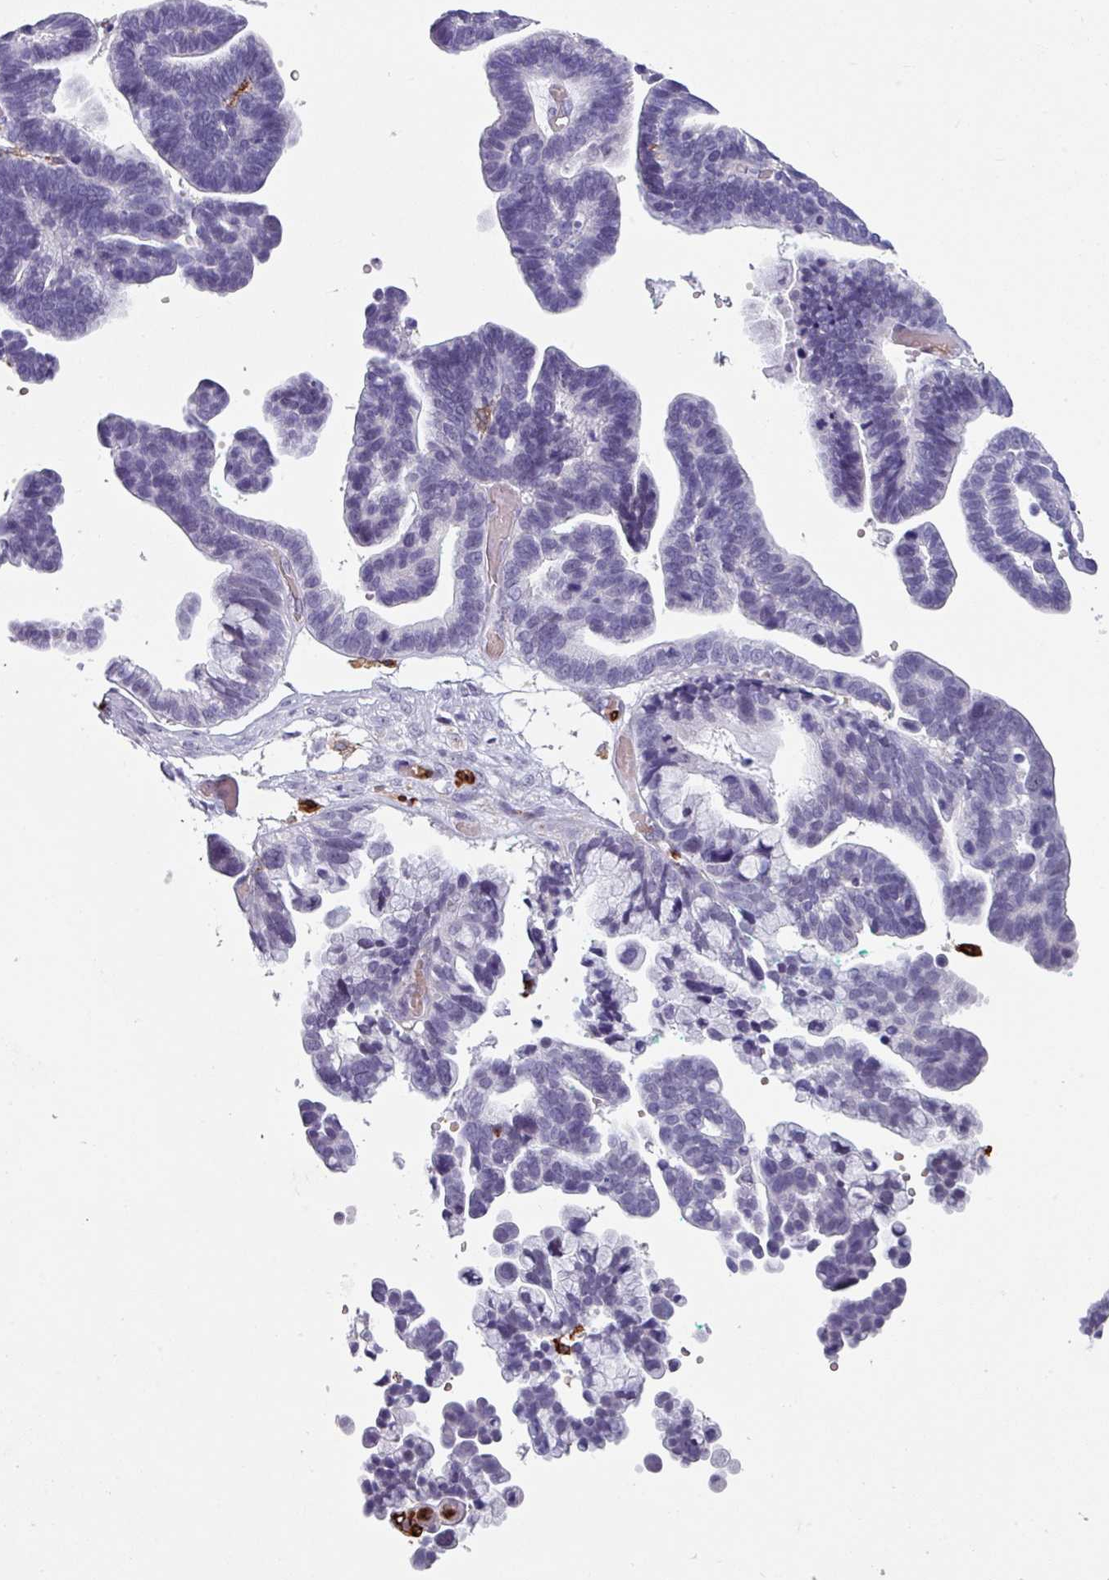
{"staining": {"intensity": "negative", "quantity": "none", "location": "none"}, "tissue": "ovarian cancer", "cell_type": "Tumor cells", "image_type": "cancer", "snomed": [{"axis": "morphology", "description": "Cystadenocarcinoma, serous, NOS"}, {"axis": "topography", "description": "Ovary"}], "caption": "The micrograph reveals no significant expression in tumor cells of serous cystadenocarcinoma (ovarian).", "gene": "EXOSC5", "patient": {"sex": "female", "age": 56}}